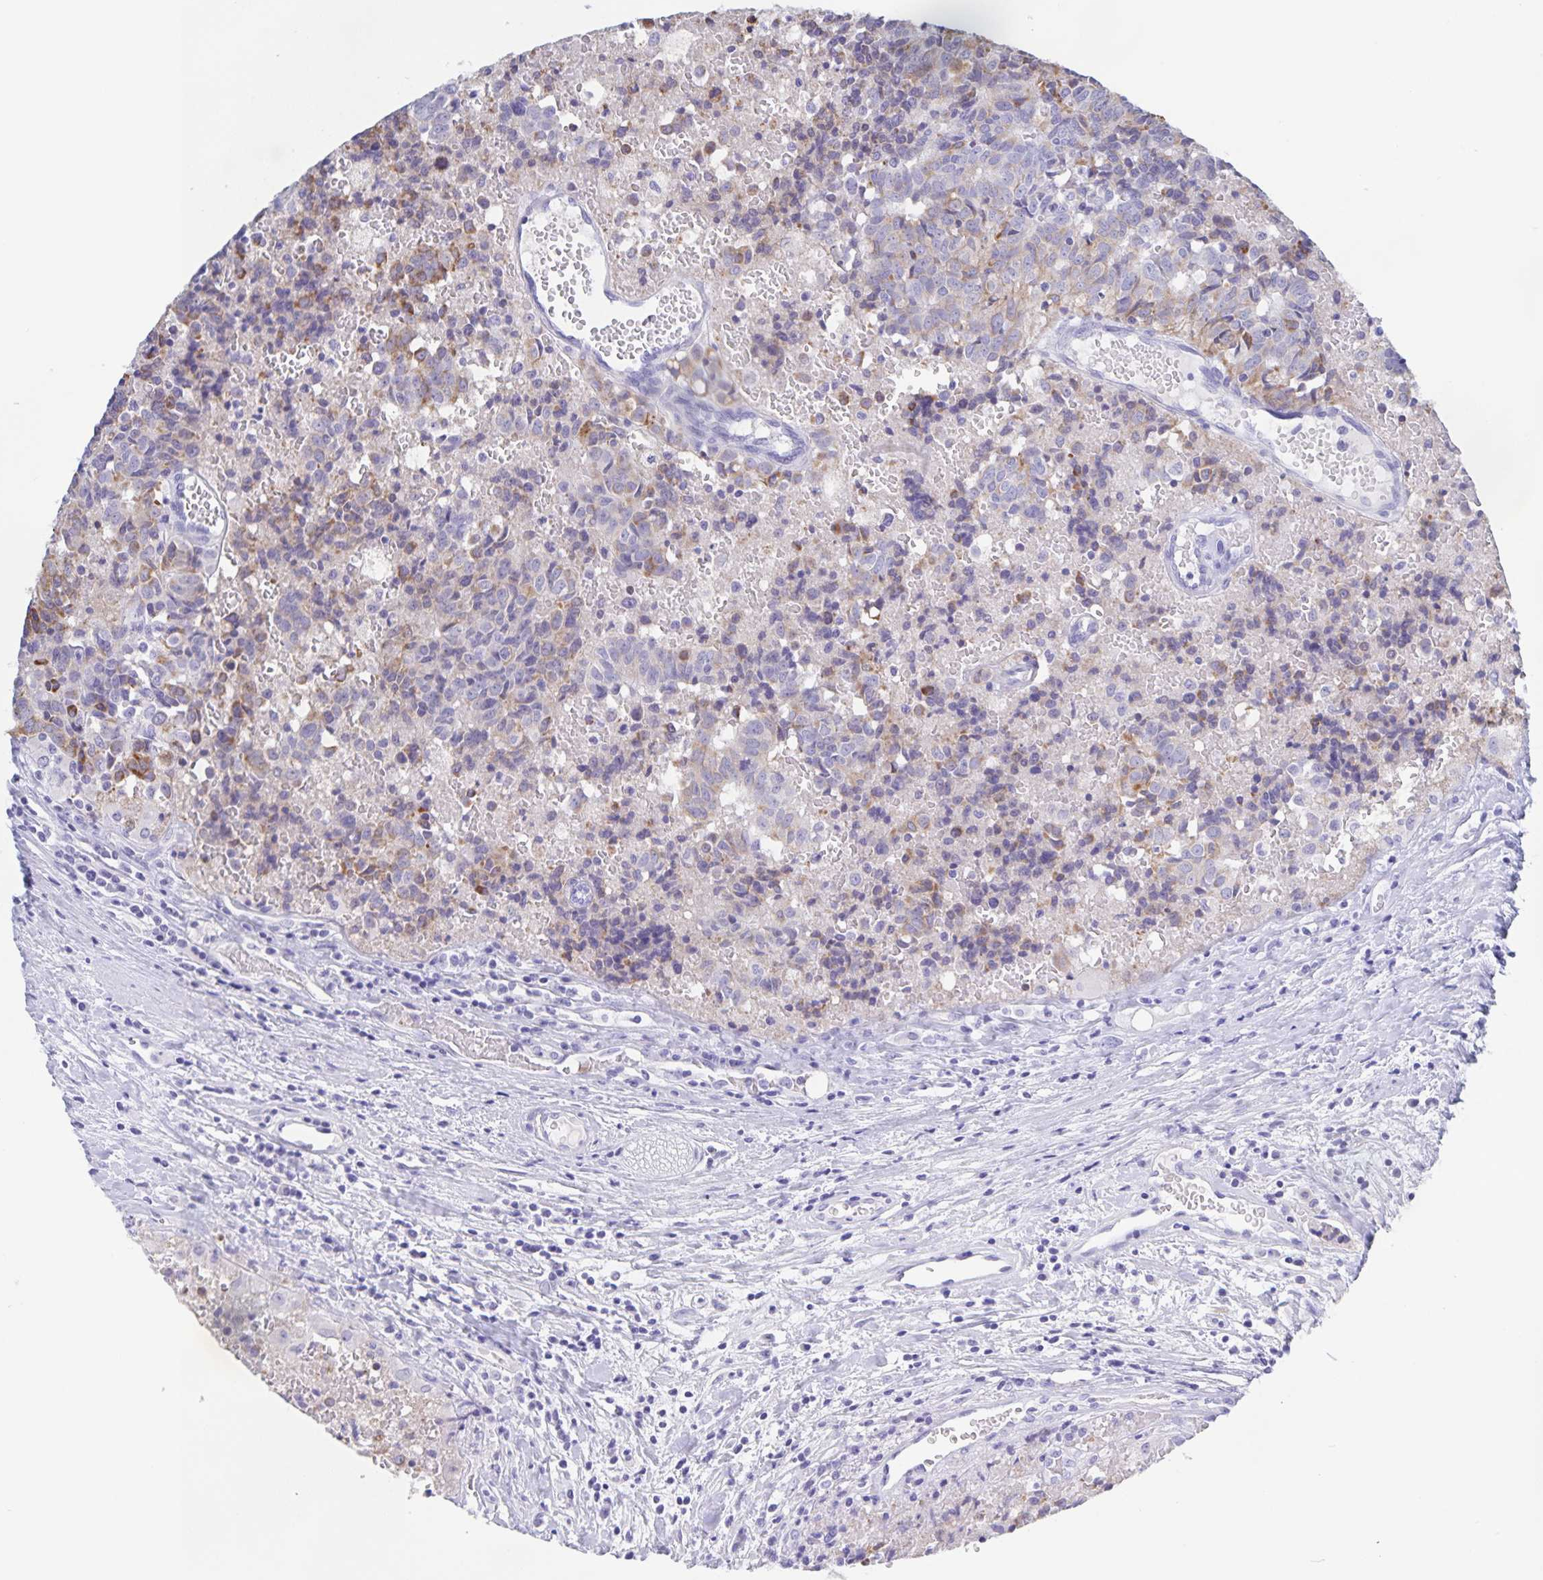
{"staining": {"intensity": "negative", "quantity": "none", "location": "none"}, "tissue": "prostate cancer", "cell_type": "Tumor cells", "image_type": "cancer", "snomed": [{"axis": "morphology", "description": "Adenocarcinoma, High grade"}, {"axis": "topography", "description": "Prostate and seminal vesicle, NOS"}], "caption": "Tumor cells show no significant staining in prostate adenocarcinoma (high-grade).", "gene": "CATSPER4", "patient": {"sex": "male", "age": 60}}